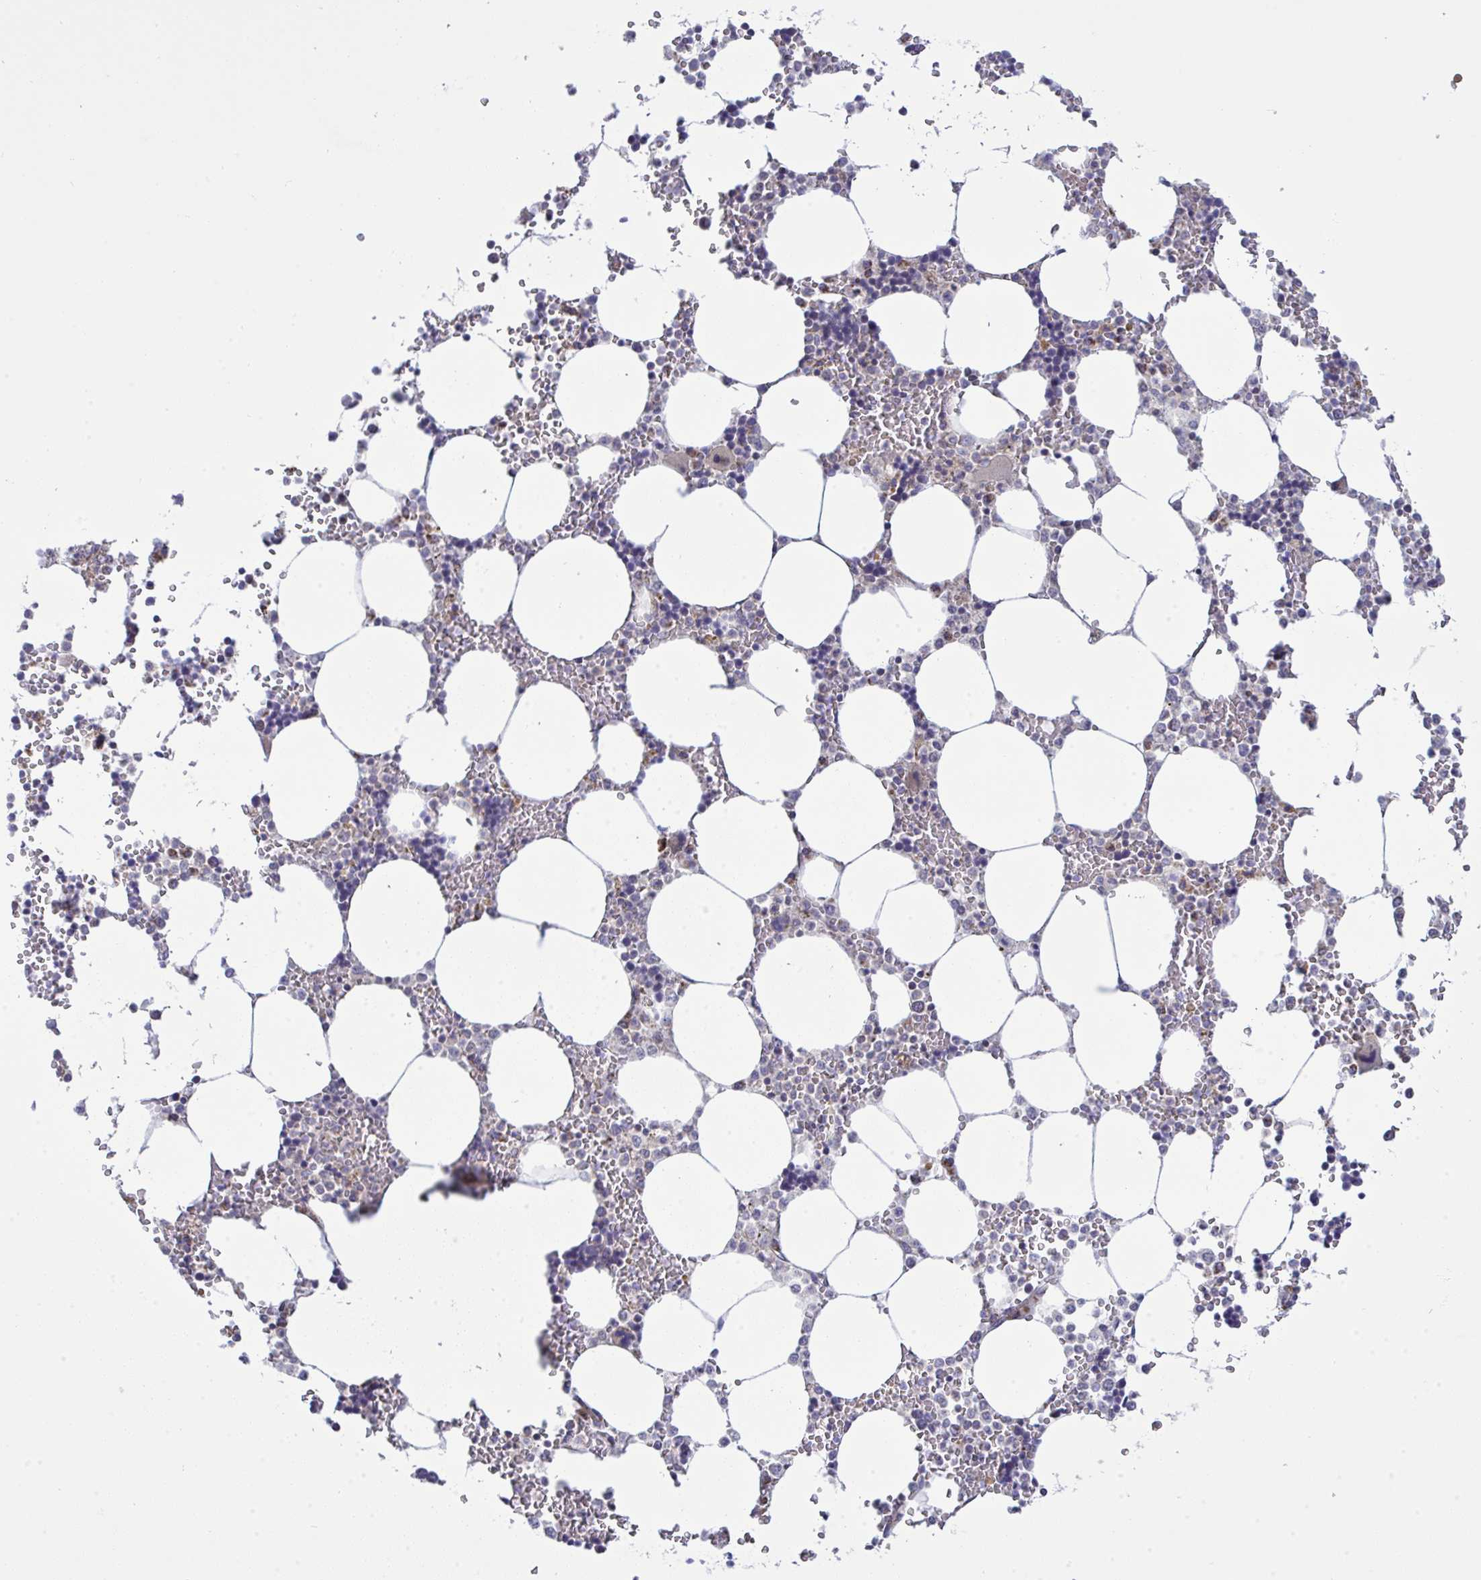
{"staining": {"intensity": "moderate", "quantity": "<25%", "location": "cytoplasmic/membranous"}, "tissue": "bone marrow", "cell_type": "Hematopoietic cells", "image_type": "normal", "snomed": [{"axis": "morphology", "description": "Normal tissue, NOS"}, {"axis": "topography", "description": "Bone marrow"}], "caption": "Immunohistochemical staining of benign human bone marrow displays moderate cytoplasmic/membranous protein positivity in about <25% of hematopoietic cells. The protein is shown in brown color, while the nuclei are stained blue.", "gene": "NDUFA7", "patient": {"sex": "male", "age": 64}}